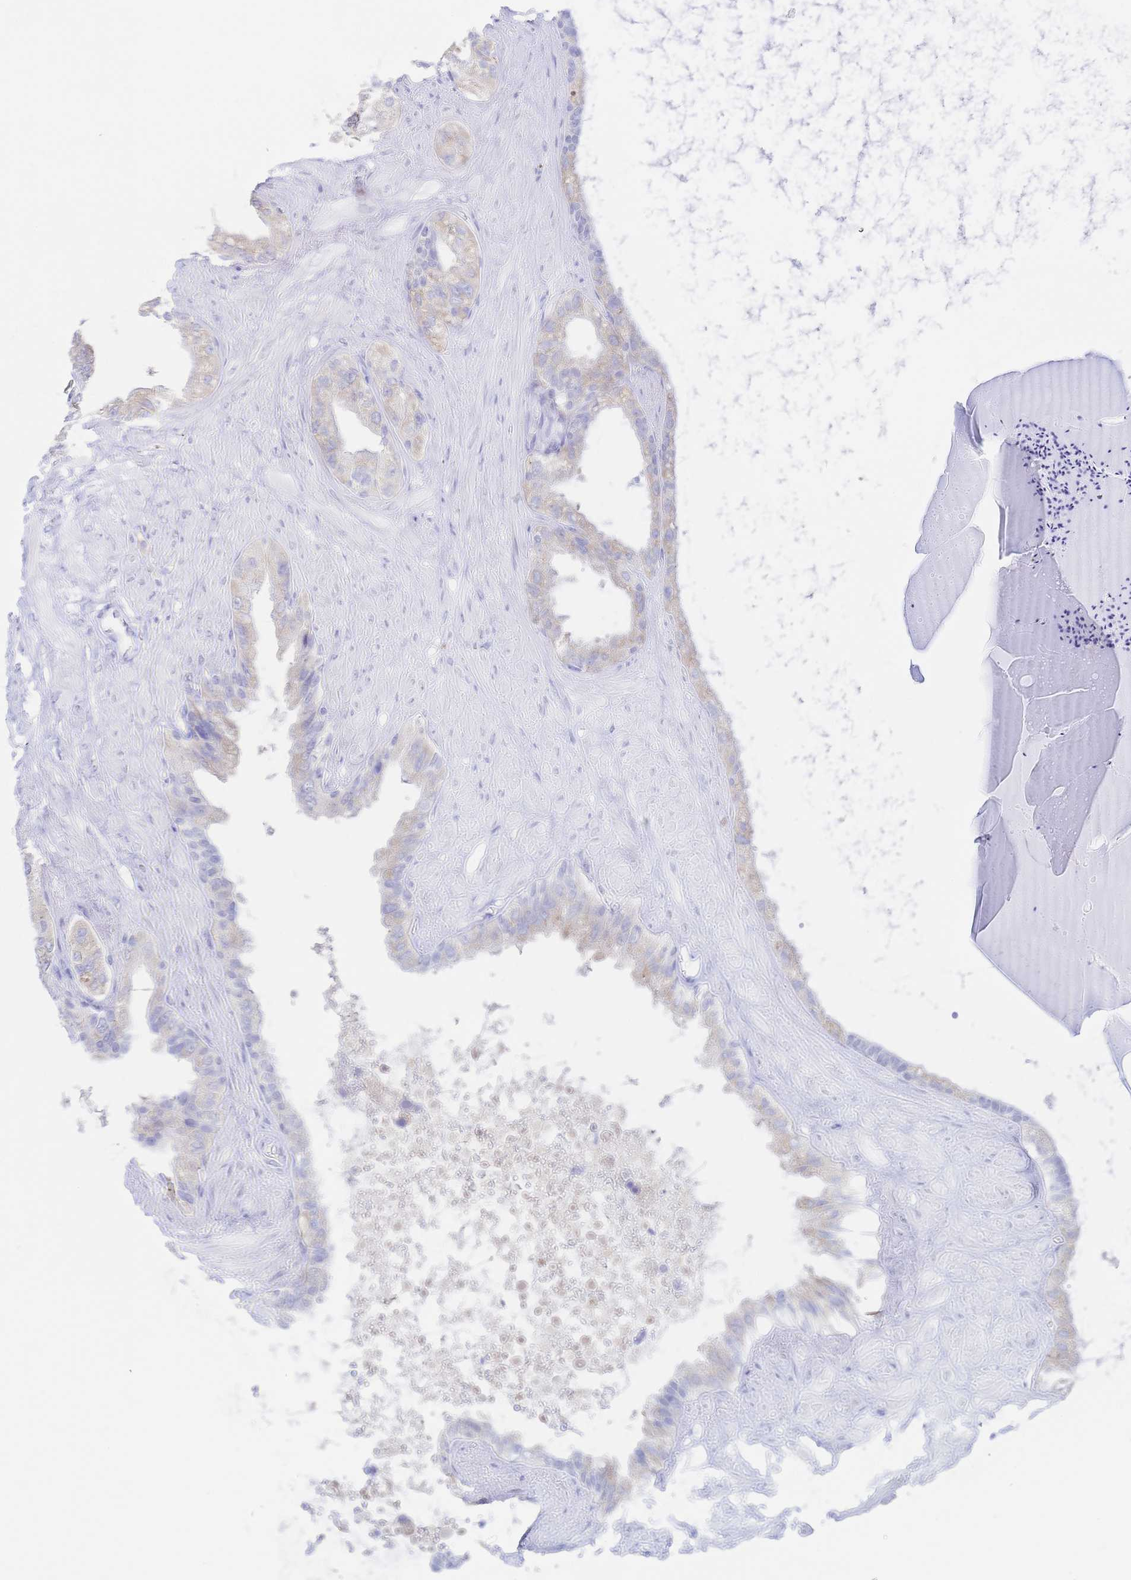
{"staining": {"intensity": "negative", "quantity": "none", "location": "none"}, "tissue": "seminal vesicle", "cell_type": "Glandular cells", "image_type": "normal", "snomed": [{"axis": "morphology", "description": "Normal tissue, NOS"}, {"axis": "topography", "description": "Seminal veicle"}, {"axis": "topography", "description": "Peripheral nerve tissue"}], "caption": "Immunohistochemistry photomicrograph of normal seminal vesicle: seminal vesicle stained with DAB (3,3'-diaminobenzidine) demonstrates no significant protein positivity in glandular cells.", "gene": "SIAH3", "patient": {"sex": "male", "age": 76}}